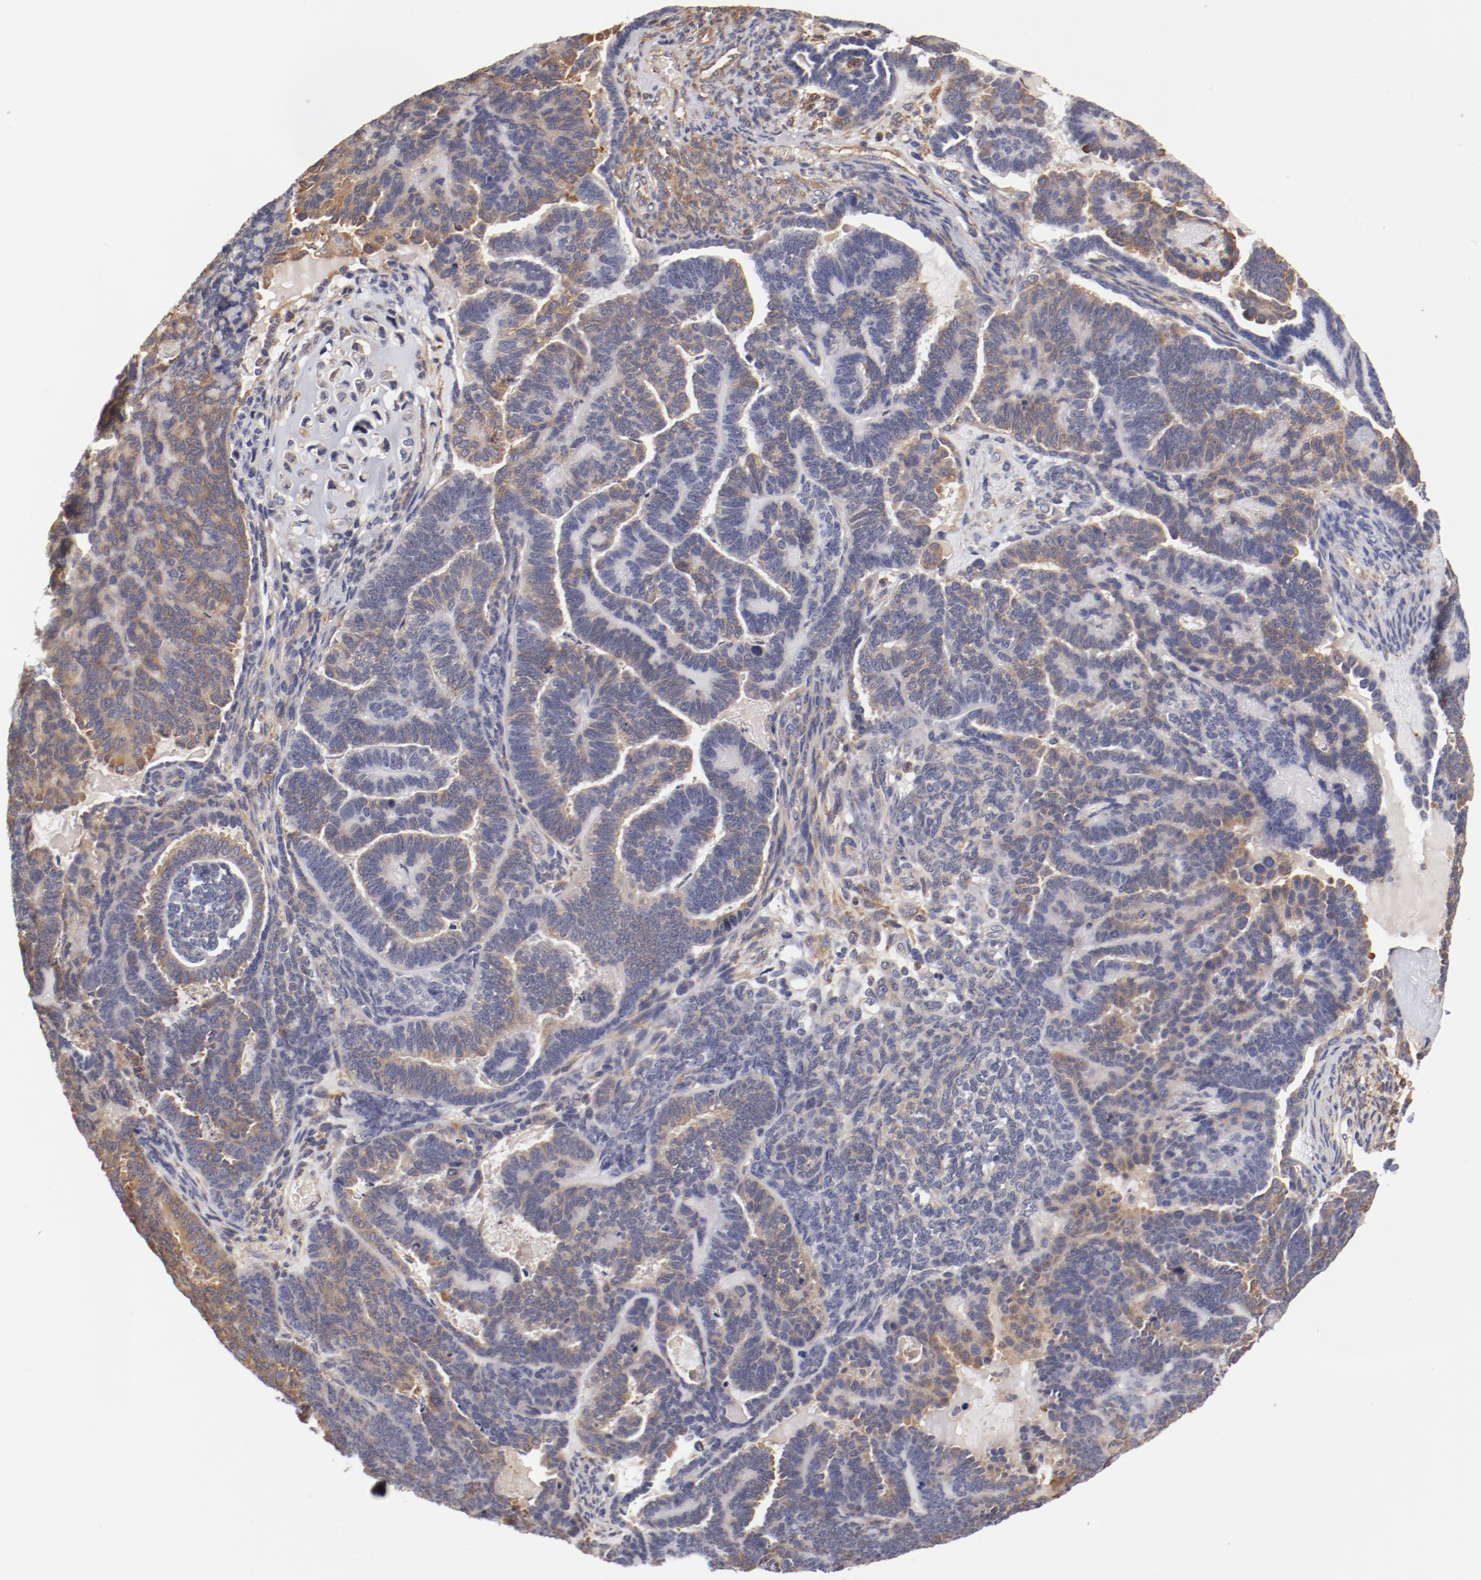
{"staining": {"intensity": "moderate", "quantity": "25%-75%", "location": "cytoplasmic/membranous"}, "tissue": "endometrial cancer", "cell_type": "Tumor cells", "image_type": "cancer", "snomed": [{"axis": "morphology", "description": "Neoplasm, malignant, NOS"}, {"axis": "topography", "description": "Endometrium"}], "caption": "High-power microscopy captured an immunohistochemistry (IHC) micrograph of endometrial neoplasm (malignant), revealing moderate cytoplasmic/membranous positivity in about 25%-75% of tumor cells. The staining was performed using DAB, with brown indicating positive protein expression. Nuclei are stained blue with hematoxylin.", "gene": "FCMR", "patient": {"sex": "female", "age": 74}}